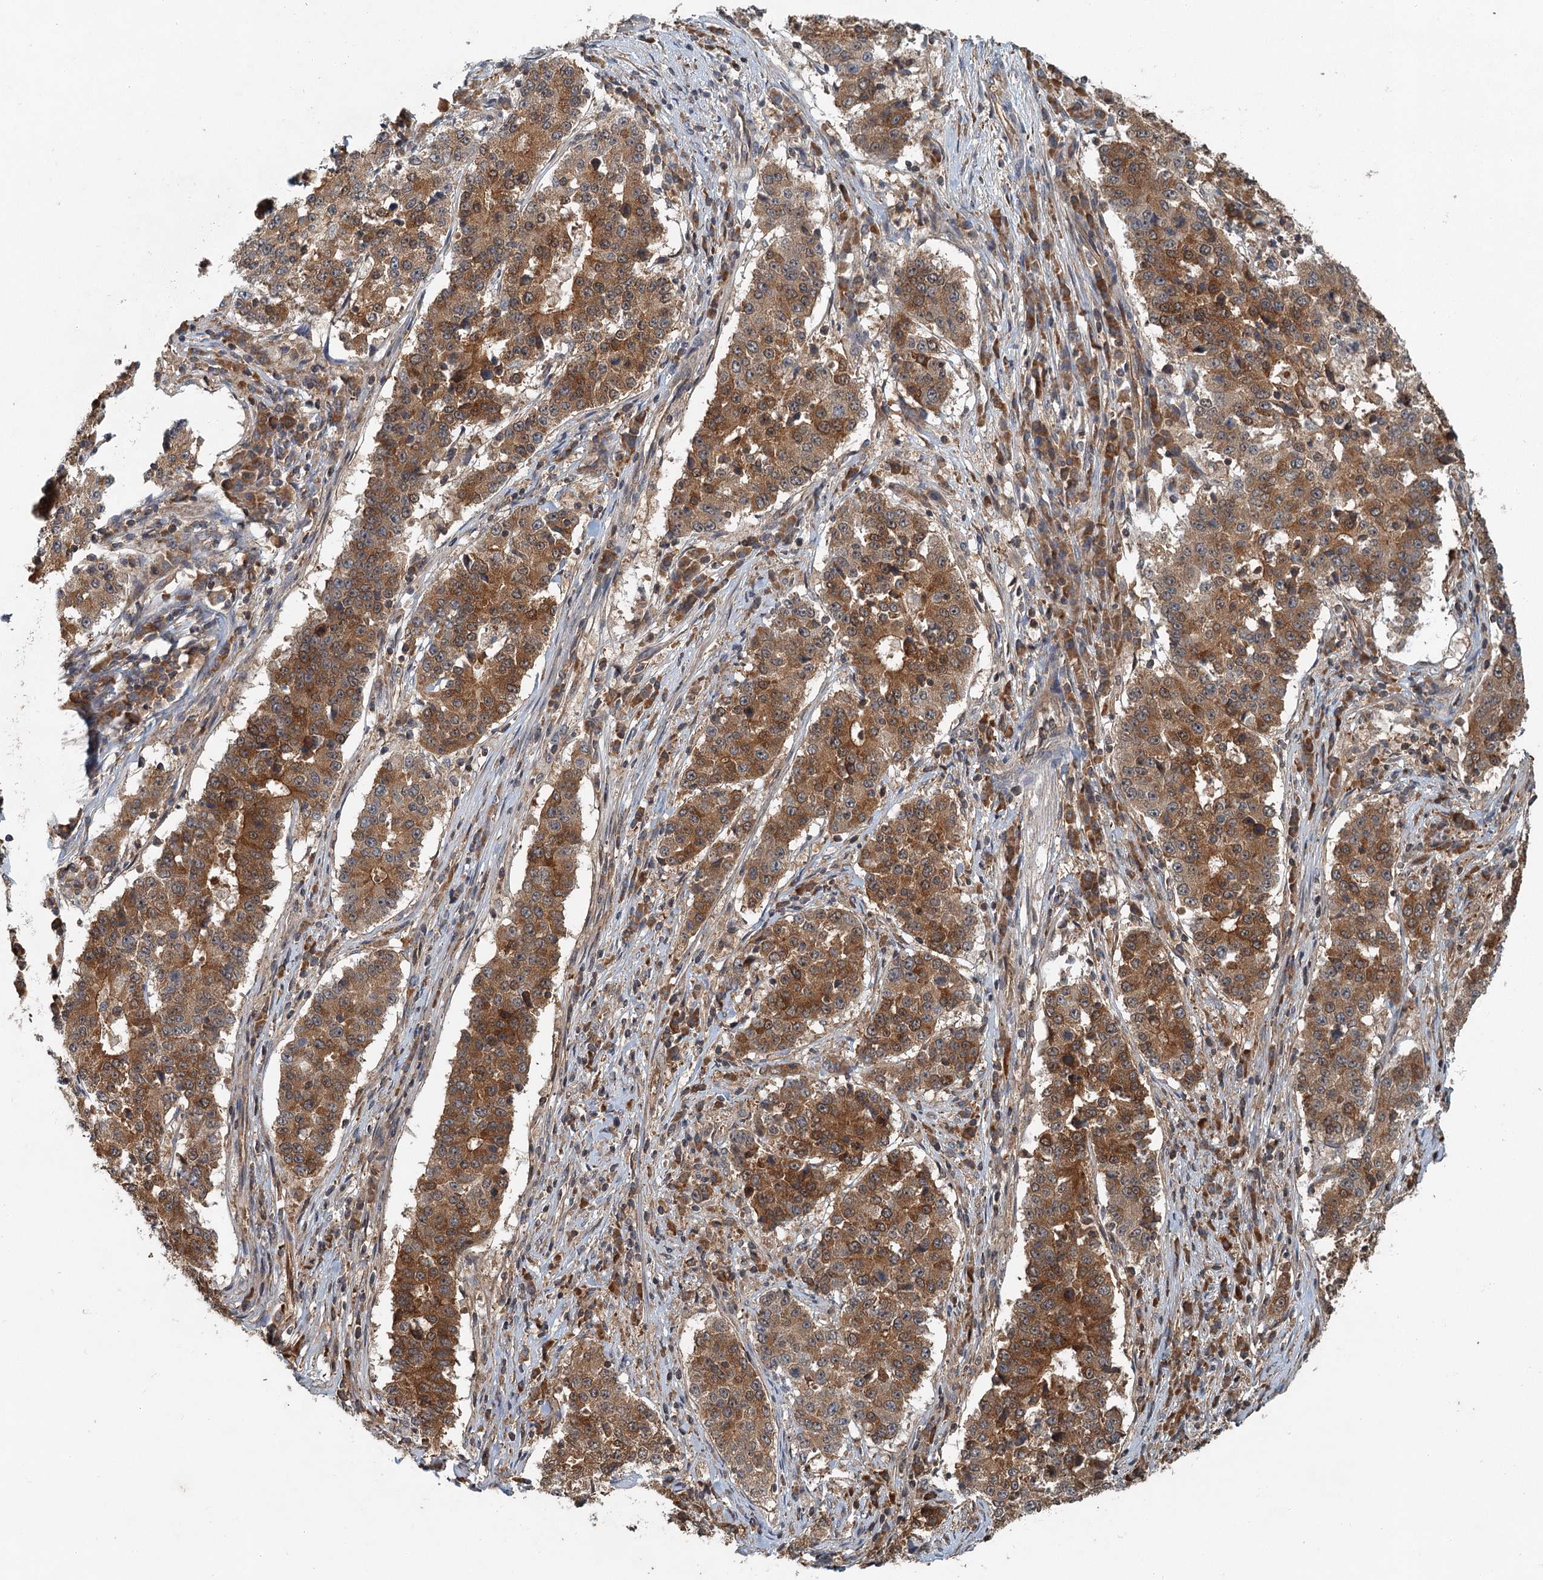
{"staining": {"intensity": "moderate", "quantity": ">75%", "location": "cytoplasmic/membranous"}, "tissue": "stomach cancer", "cell_type": "Tumor cells", "image_type": "cancer", "snomed": [{"axis": "morphology", "description": "Adenocarcinoma, NOS"}, {"axis": "topography", "description": "Stomach"}], "caption": "Immunohistochemistry of stomach adenocarcinoma demonstrates medium levels of moderate cytoplasmic/membranous staining in approximately >75% of tumor cells.", "gene": "ZNF527", "patient": {"sex": "male", "age": 59}}